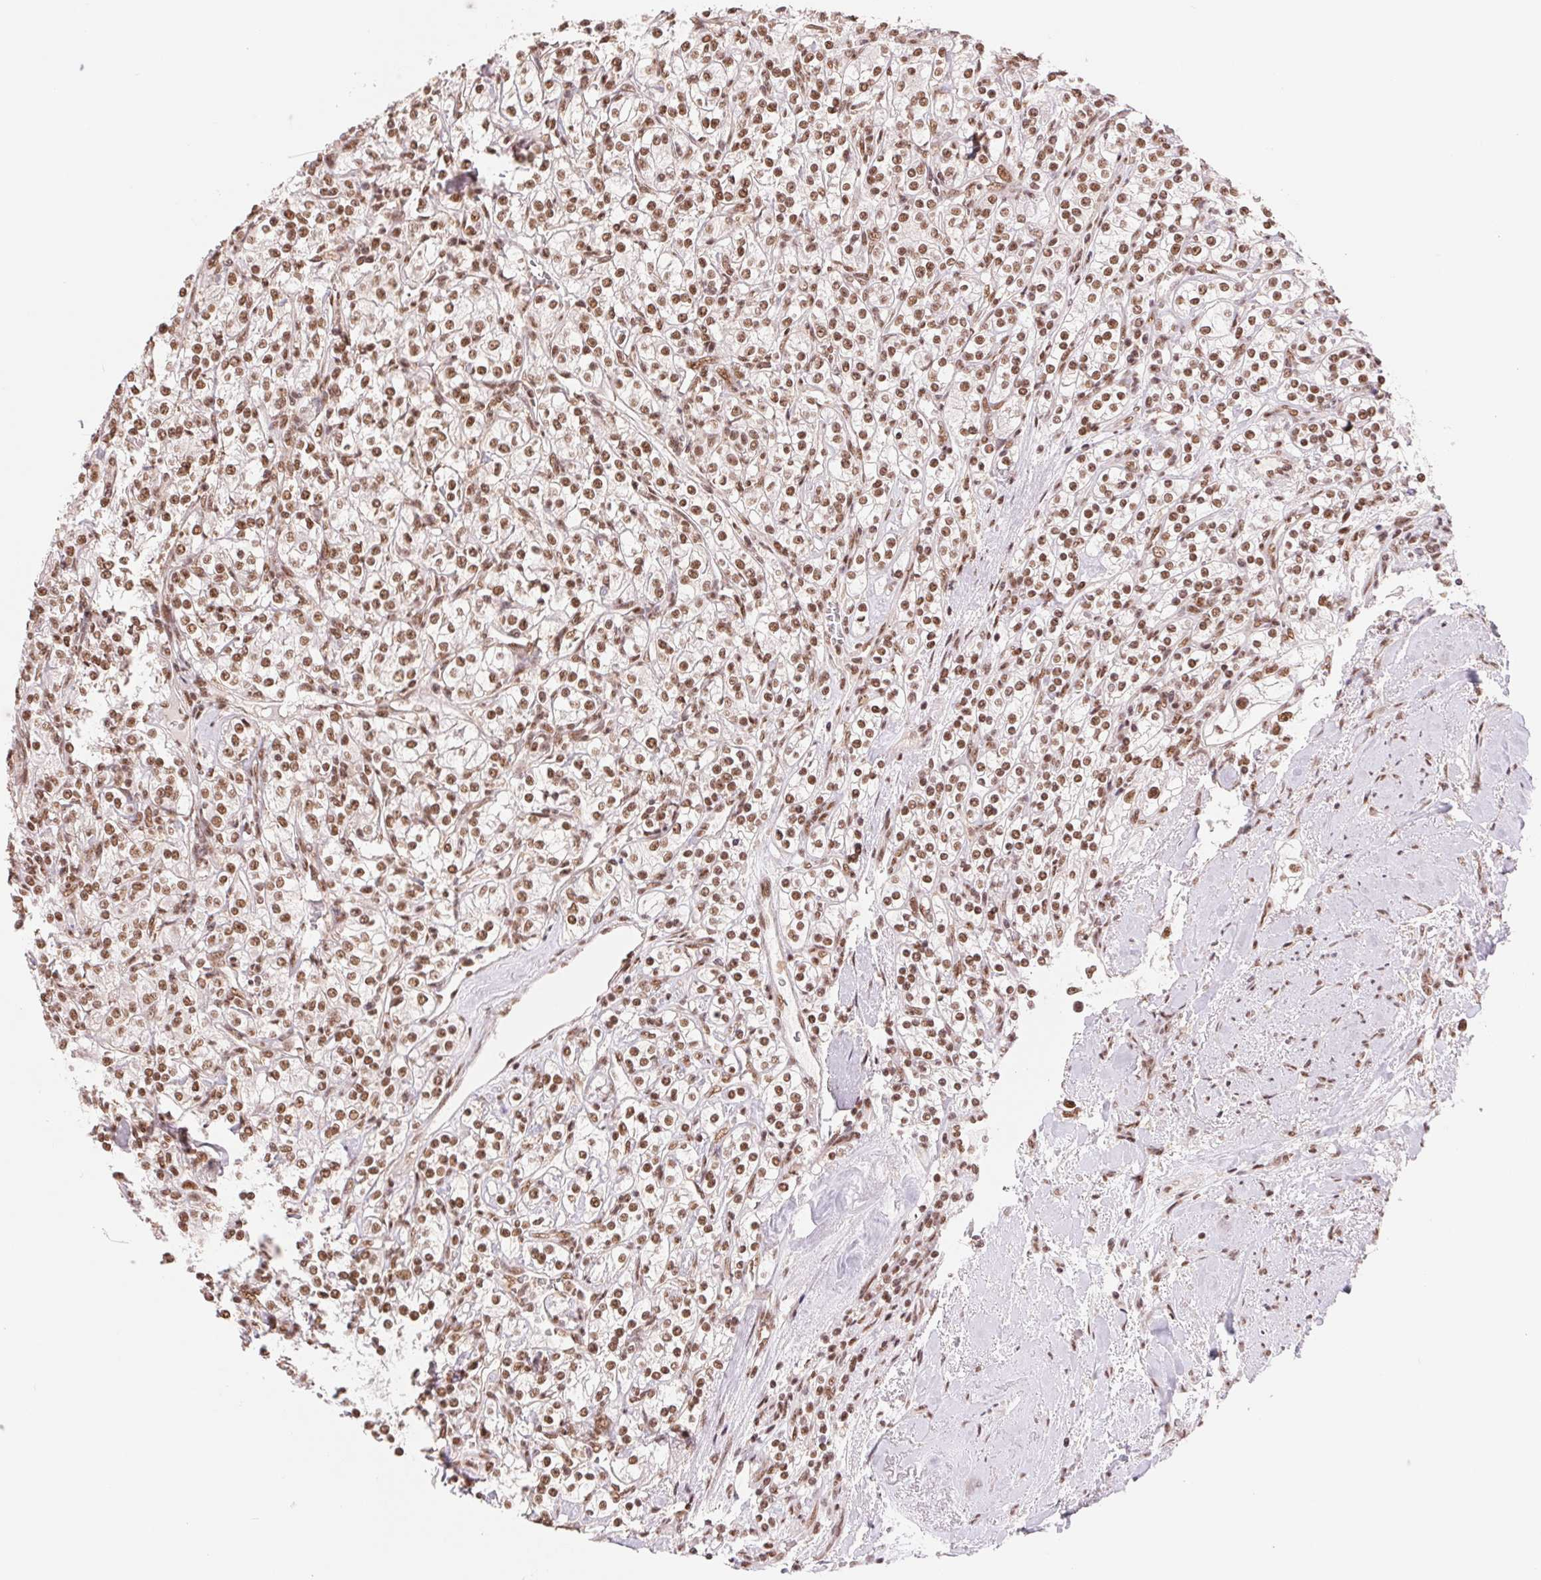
{"staining": {"intensity": "moderate", "quantity": ">75%", "location": "nuclear"}, "tissue": "renal cancer", "cell_type": "Tumor cells", "image_type": "cancer", "snomed": [{"axis": "morphology", "description": "Adenocarcinoma, NOS"}, {"axis": "topography", "description": "Kidney"}], "caption": "Renal cancer stained with DAB (3,3'-diaminobenzidine) immunohistochemistry (IHC) demonstrates medium levels of moderate nuclear expression in about >75% of tumor cells.", "gene": "SREK1", "patient": {"sex": "male", "age": 77}}